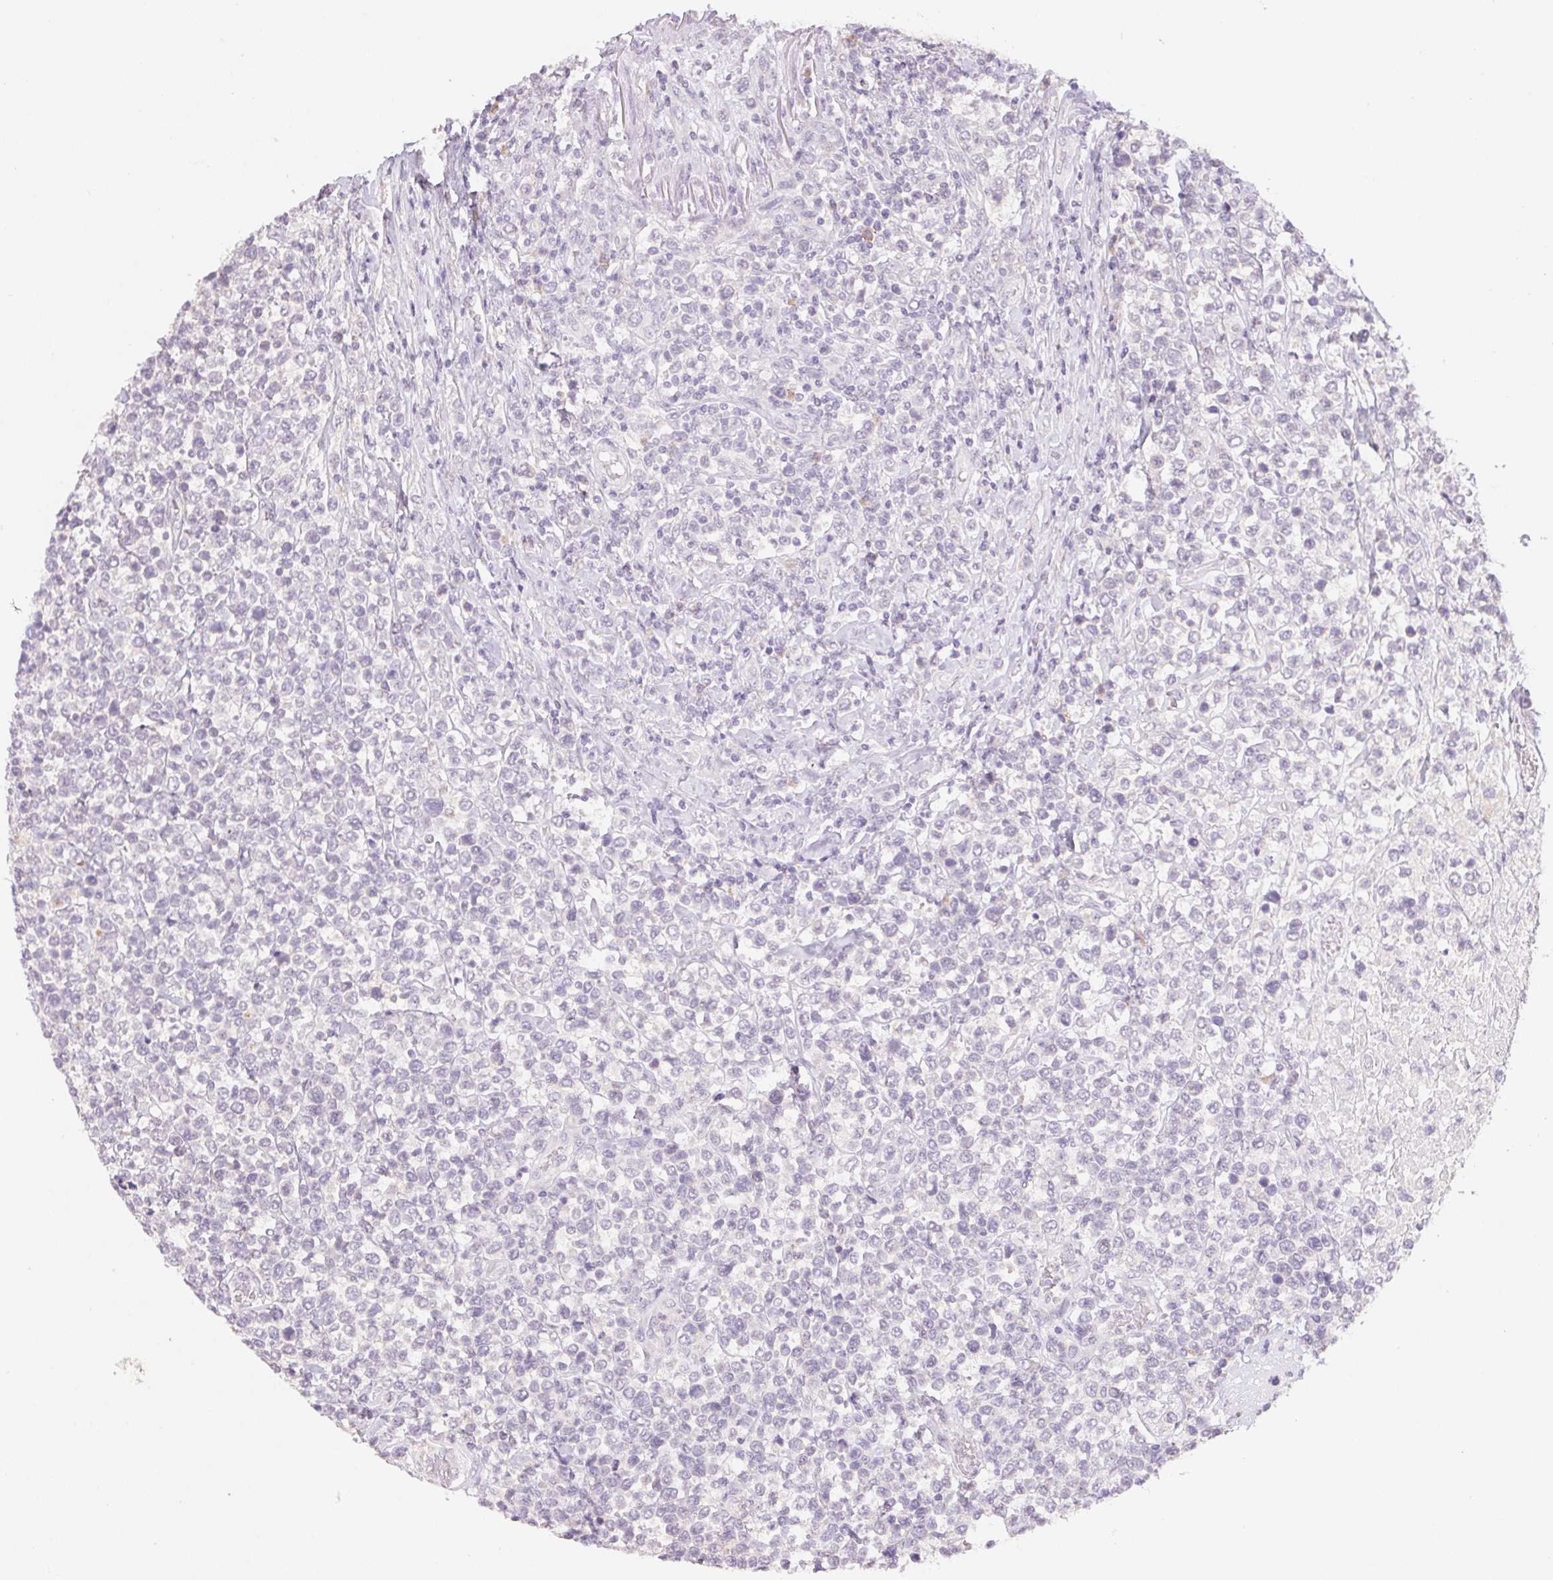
{"staining": {"intensity": "negative", "quantity": "none", "location": "none"}, "tissue": "lymphoma", "cell_type": "Tumor cells", "image_type": "cancer", "snomed": [{"axis": "morphology", "description": "Malignant lymphoma, non-Hodgkin's type, High grade"}, {"axis": "topography", "description": "Soft tissue"}], "caption": "The image demonstrates no significant positivity in tumor cells of malignant lymphoma, non-Hodgkin's type (high-grade).", "gene": "PNMA8B", "patient": {"sex": "female", "age": 56}}